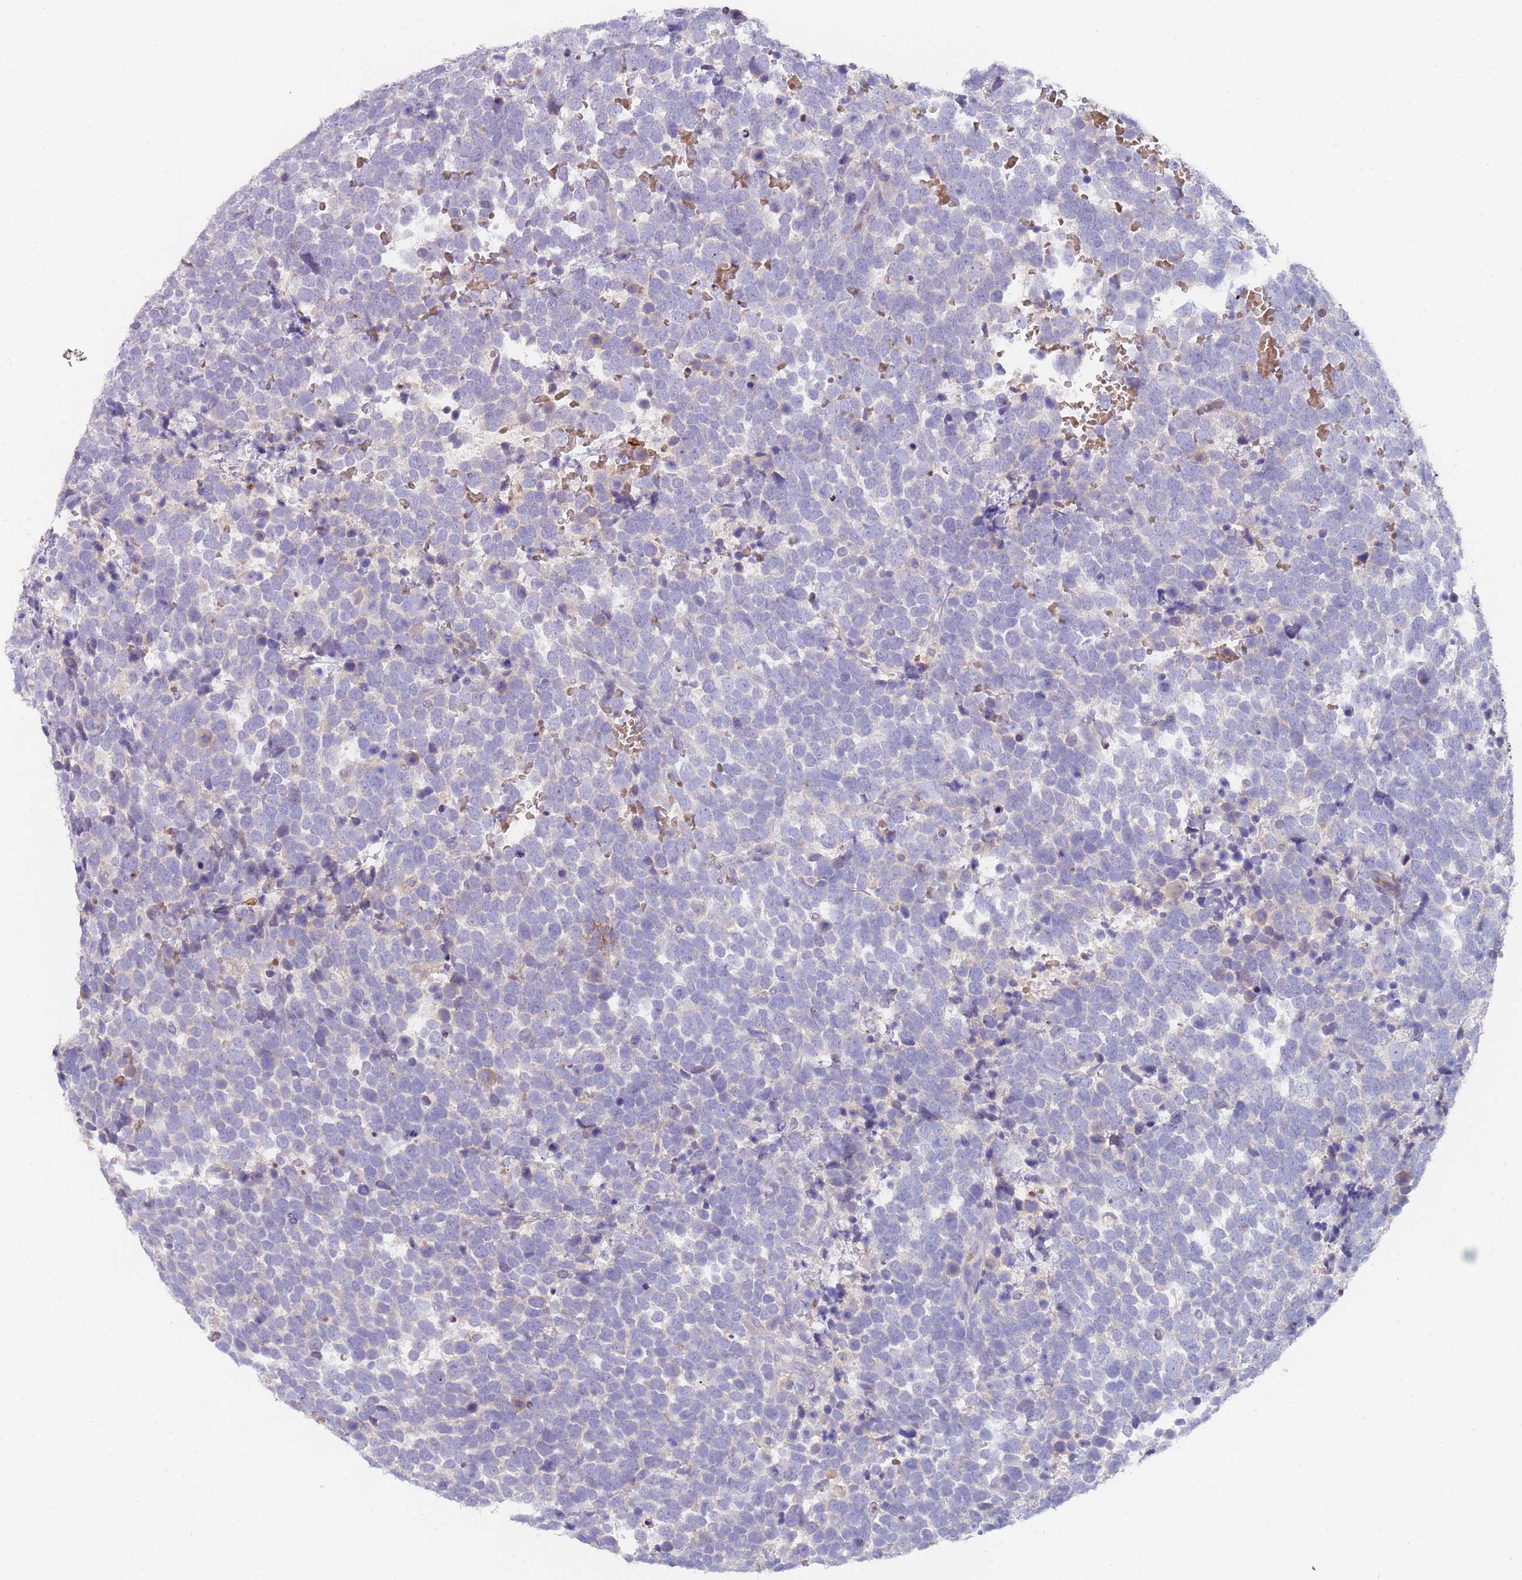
{"staining": {"intensity": "negative", "quantity": "none", "location": "none"}, "tissue": "urothelial cancer", "cell_type": "Tumor cells", "image_type": "cancer", "snomed": [{"axis": "morphology", "description": "Urothelial carcinoma, High grade"}, {"axis": "topography", "description": "Urinary bladder"}], "caption": "Immunohistochemistry (IHC) photomicrograph of neoplastic tissue: human urothelial cancer stained with DAB reveals no significant protein positivity in tumor cells.", "gene": "TMEM251", "patient": {"sex": "female", "age": 82}}